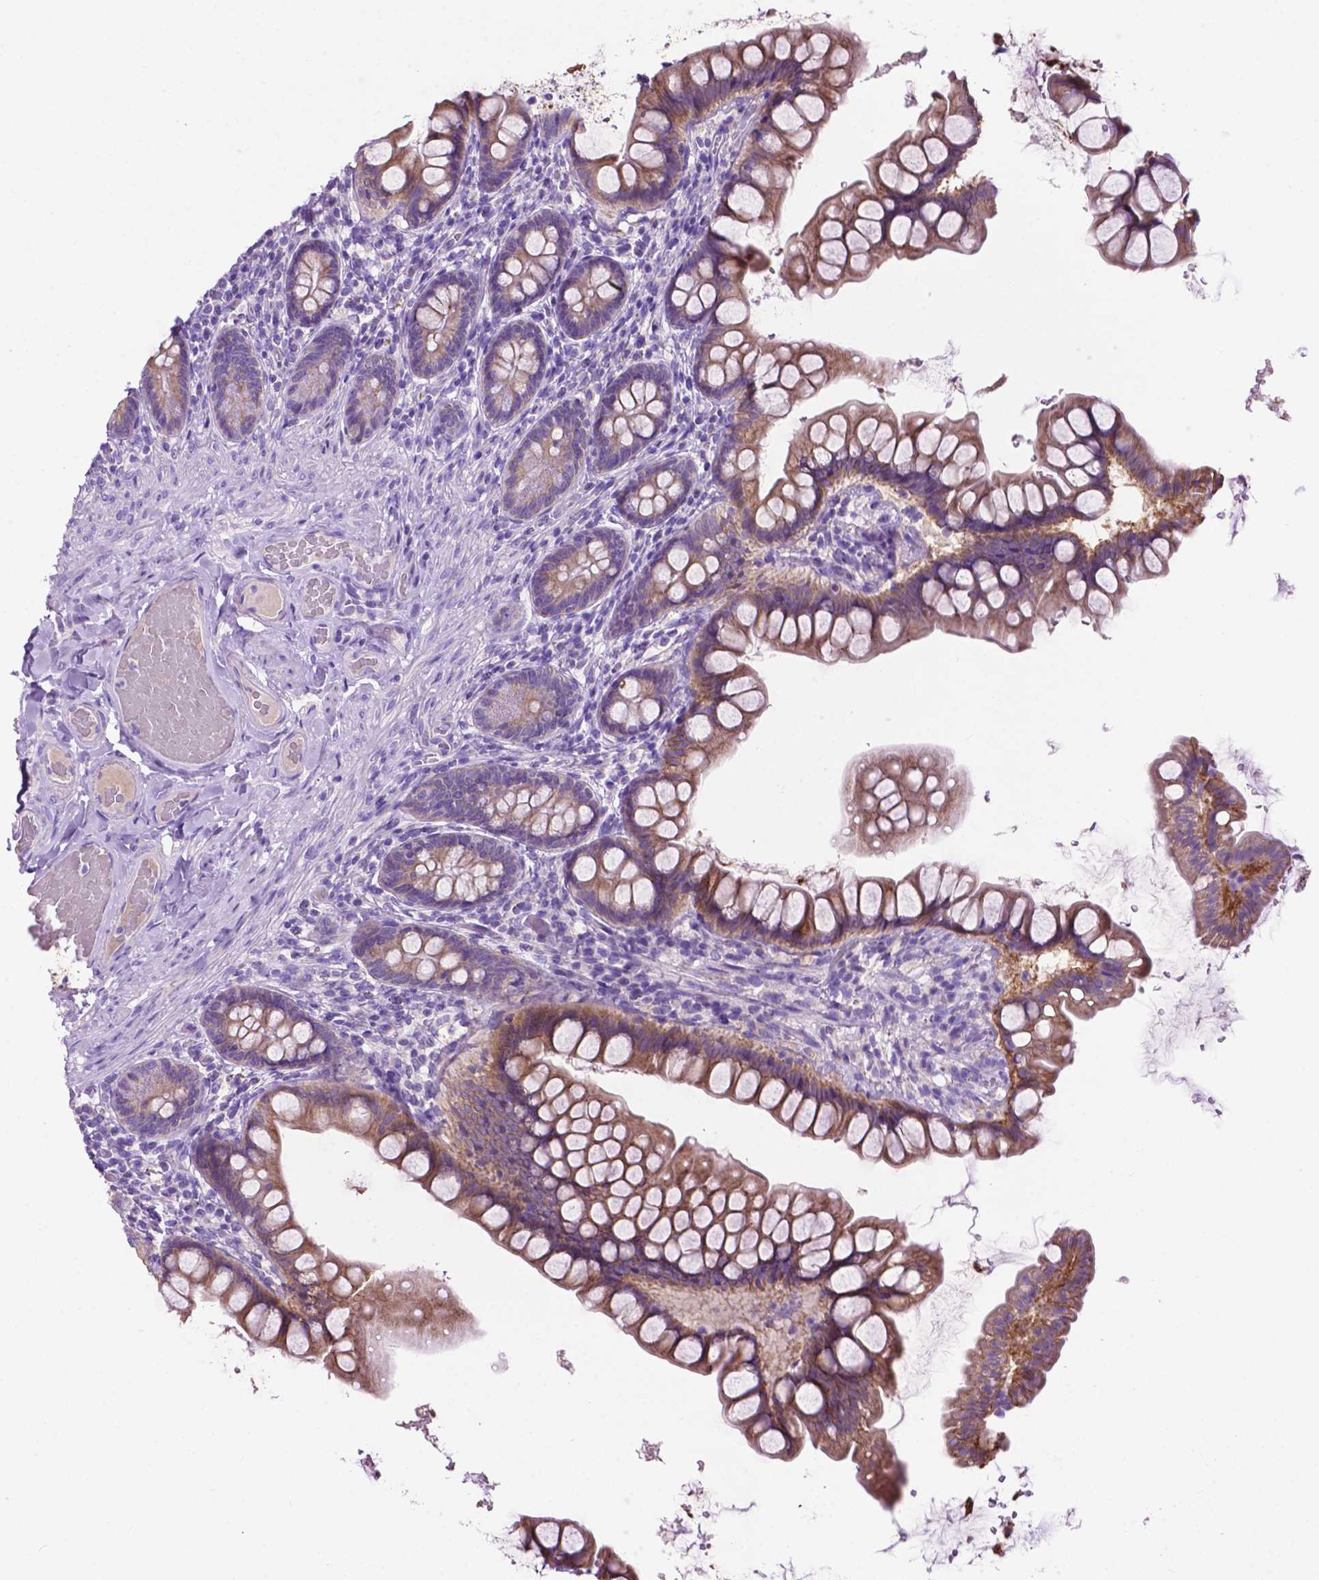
{"staining": {"intensity": "moderate", "quantity": ">75%", "location": "cytoplasmic/membranous"}, "tissue": "small intestine", "cell_type": "Glandular cells", "image_type": "normal", "snomed": [{"axis": "morphology", "description": "Normal tissue, NOS"}, {"axis": "topography", "description": "Small intestine"}], "caption": "Immunohistochemistry (IHC) photomicrograph of benign small intestine: human small intestine stained using immunohistochemistry (IHC) shows medium levels of moderate protein expression localized specifically in the cytoplasmic/membranous of glandular cells, appearing as a cytoplasmic/membranous brown color.", "gene": "PHYHIP", "patient": {"sex": "male", "age": 70}}